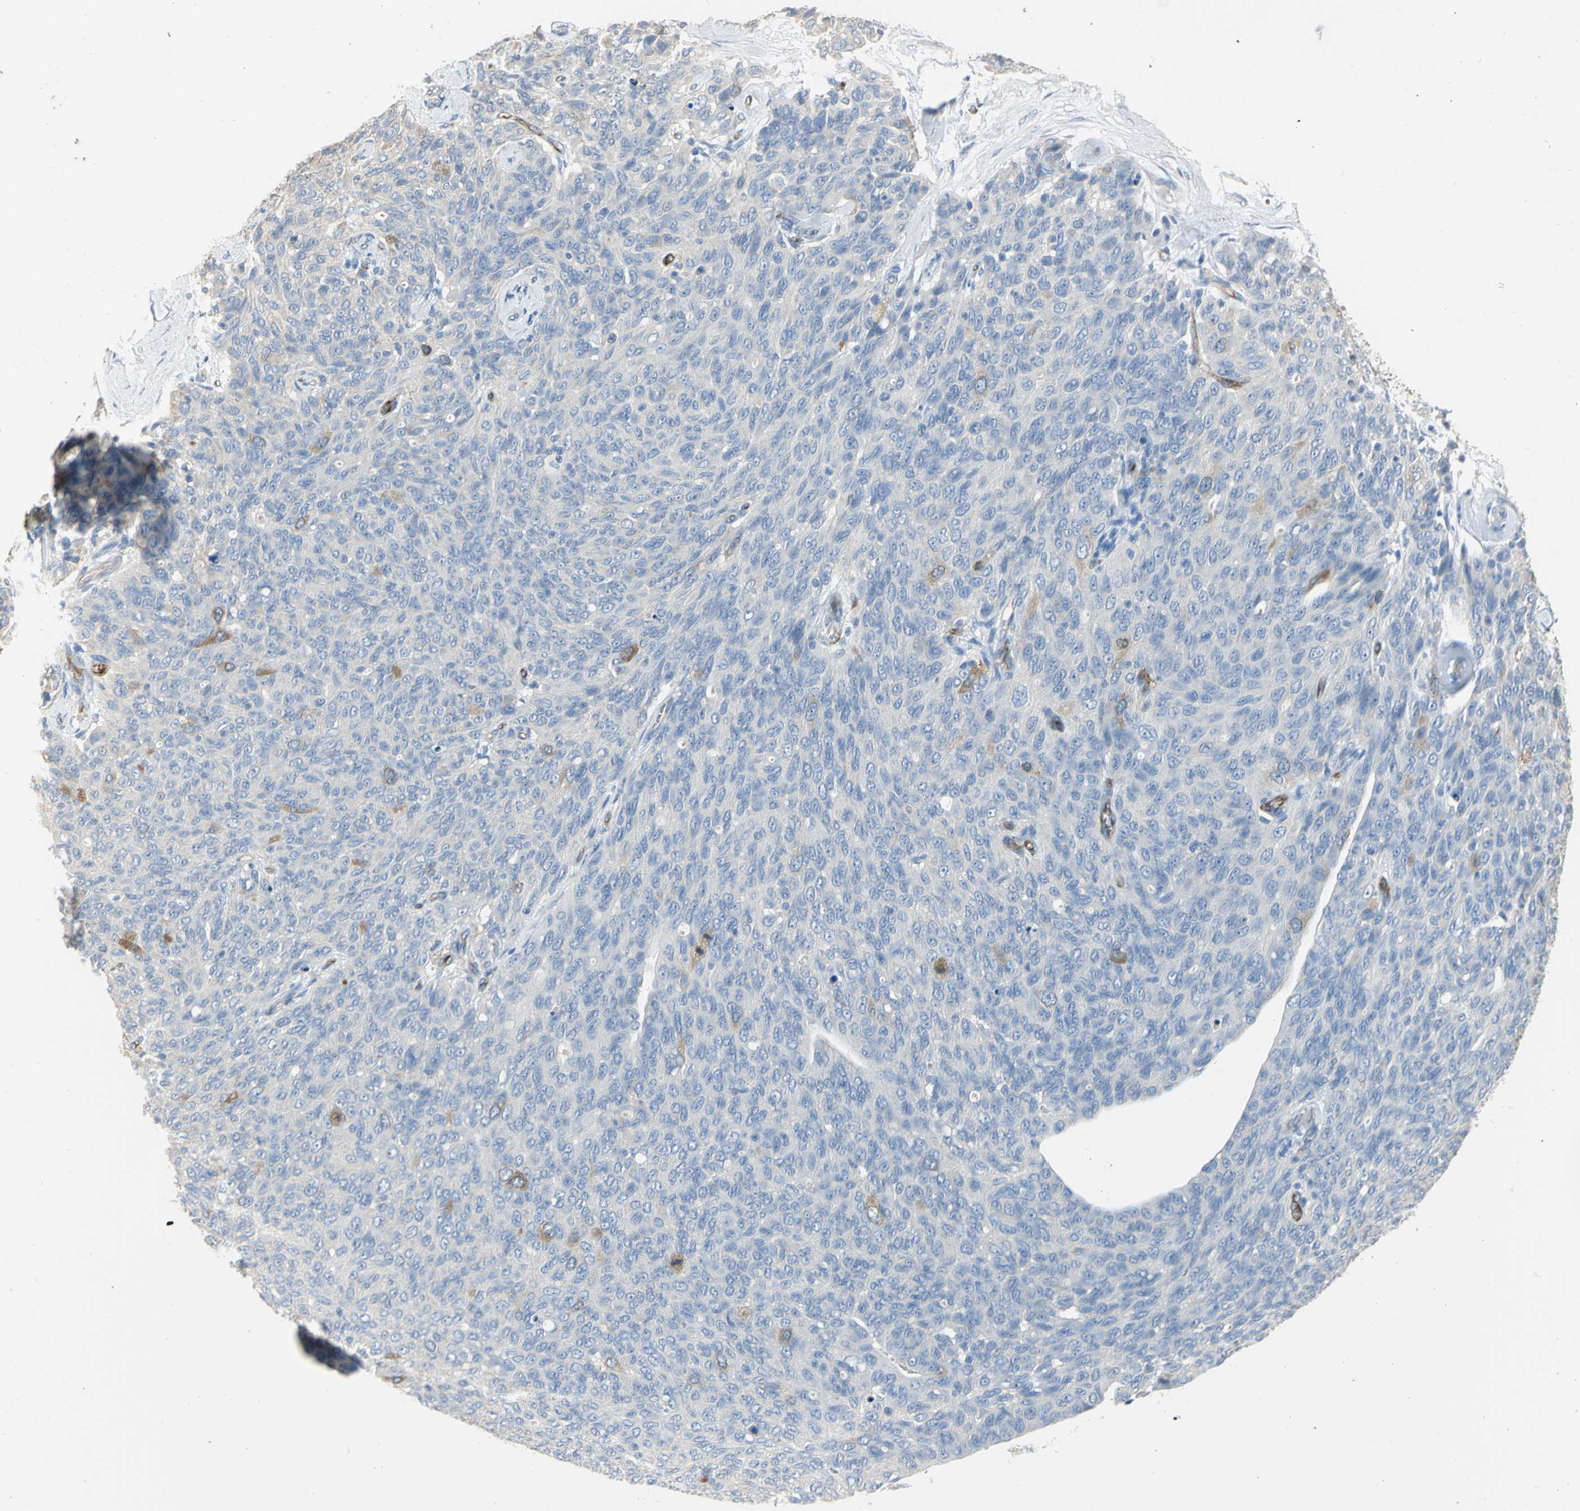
{"staining": {"intensity": "moderate", "quantity": "<25%", "location": "cytoplasmic/membranous"}, "tissue": "ovarian cancer", "cell_type": "Tumor cells", "image_type": "cancer", "snomed": [{"axis": "morphology", "description": "Carcinoma, endometroid"}, {"axis": "topography", "description": "Ovary"}], "caption": "Moderate cytoplasmic/membranous staining for a protein is identified in about <25% of tumor cells of ovarian cancer (endometroid carcinoma) using IHC.", "gene": "DLGAP5", "patient": {"sex": "female", "age": 60}}